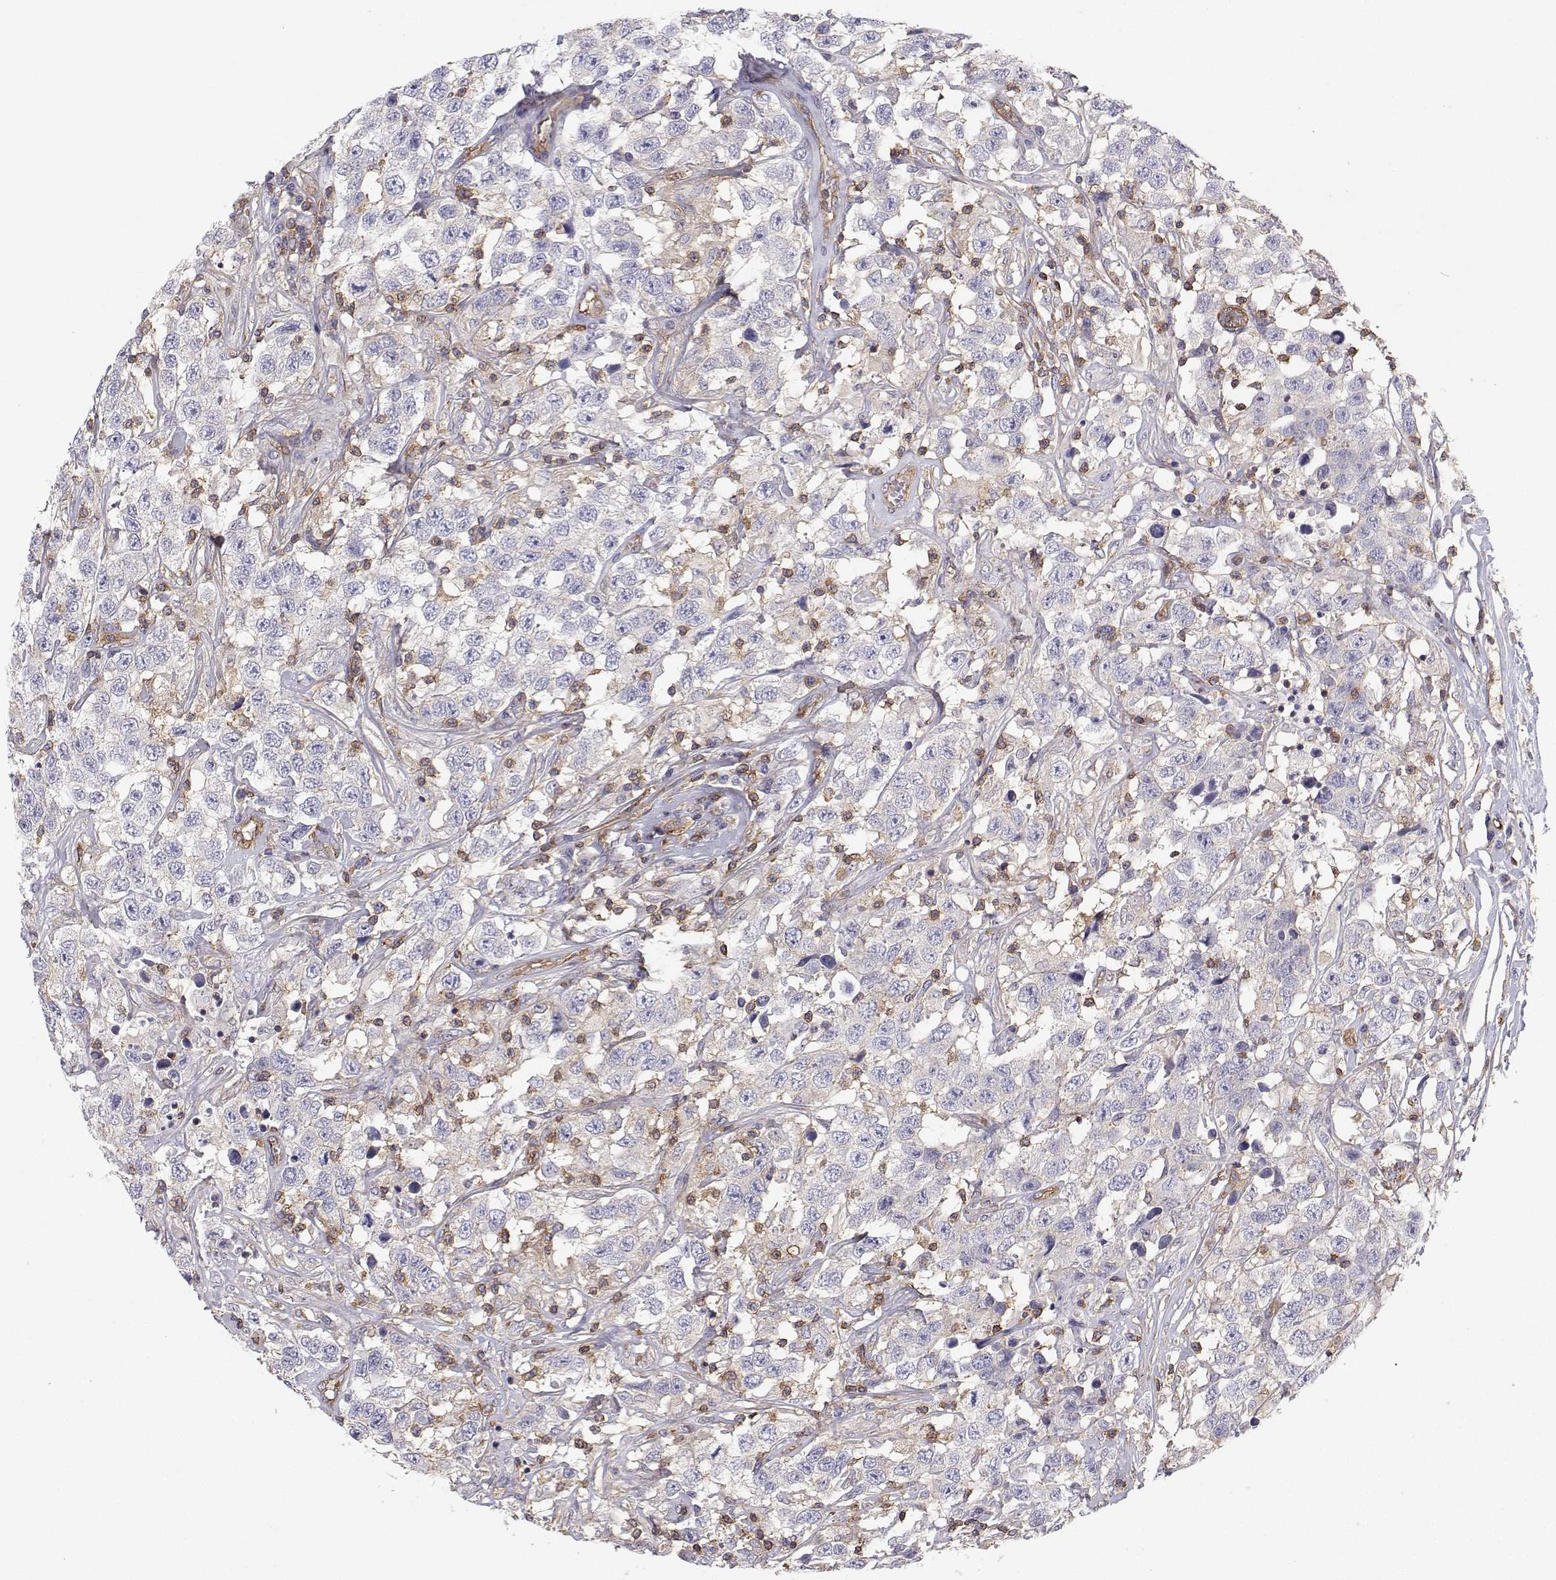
{"staining": {"intensity": "negative", "quantity": "none", "location": "none"}, "tissue": "testis cancer", "cell_type": "Tumor cells", "image_type": "cancer", "snomed": [{"axis": "morphology", "description": "Seminoma, NOS"}, {"axis": "topography", "description": "Testis"}], "caption": "Human testis cancer (seminoma) stained for a protein using immunohistochemistry reveals no staining in tumor cells.", "gene": "MYH9", "patient": {"sex": "male", "age": 41}}